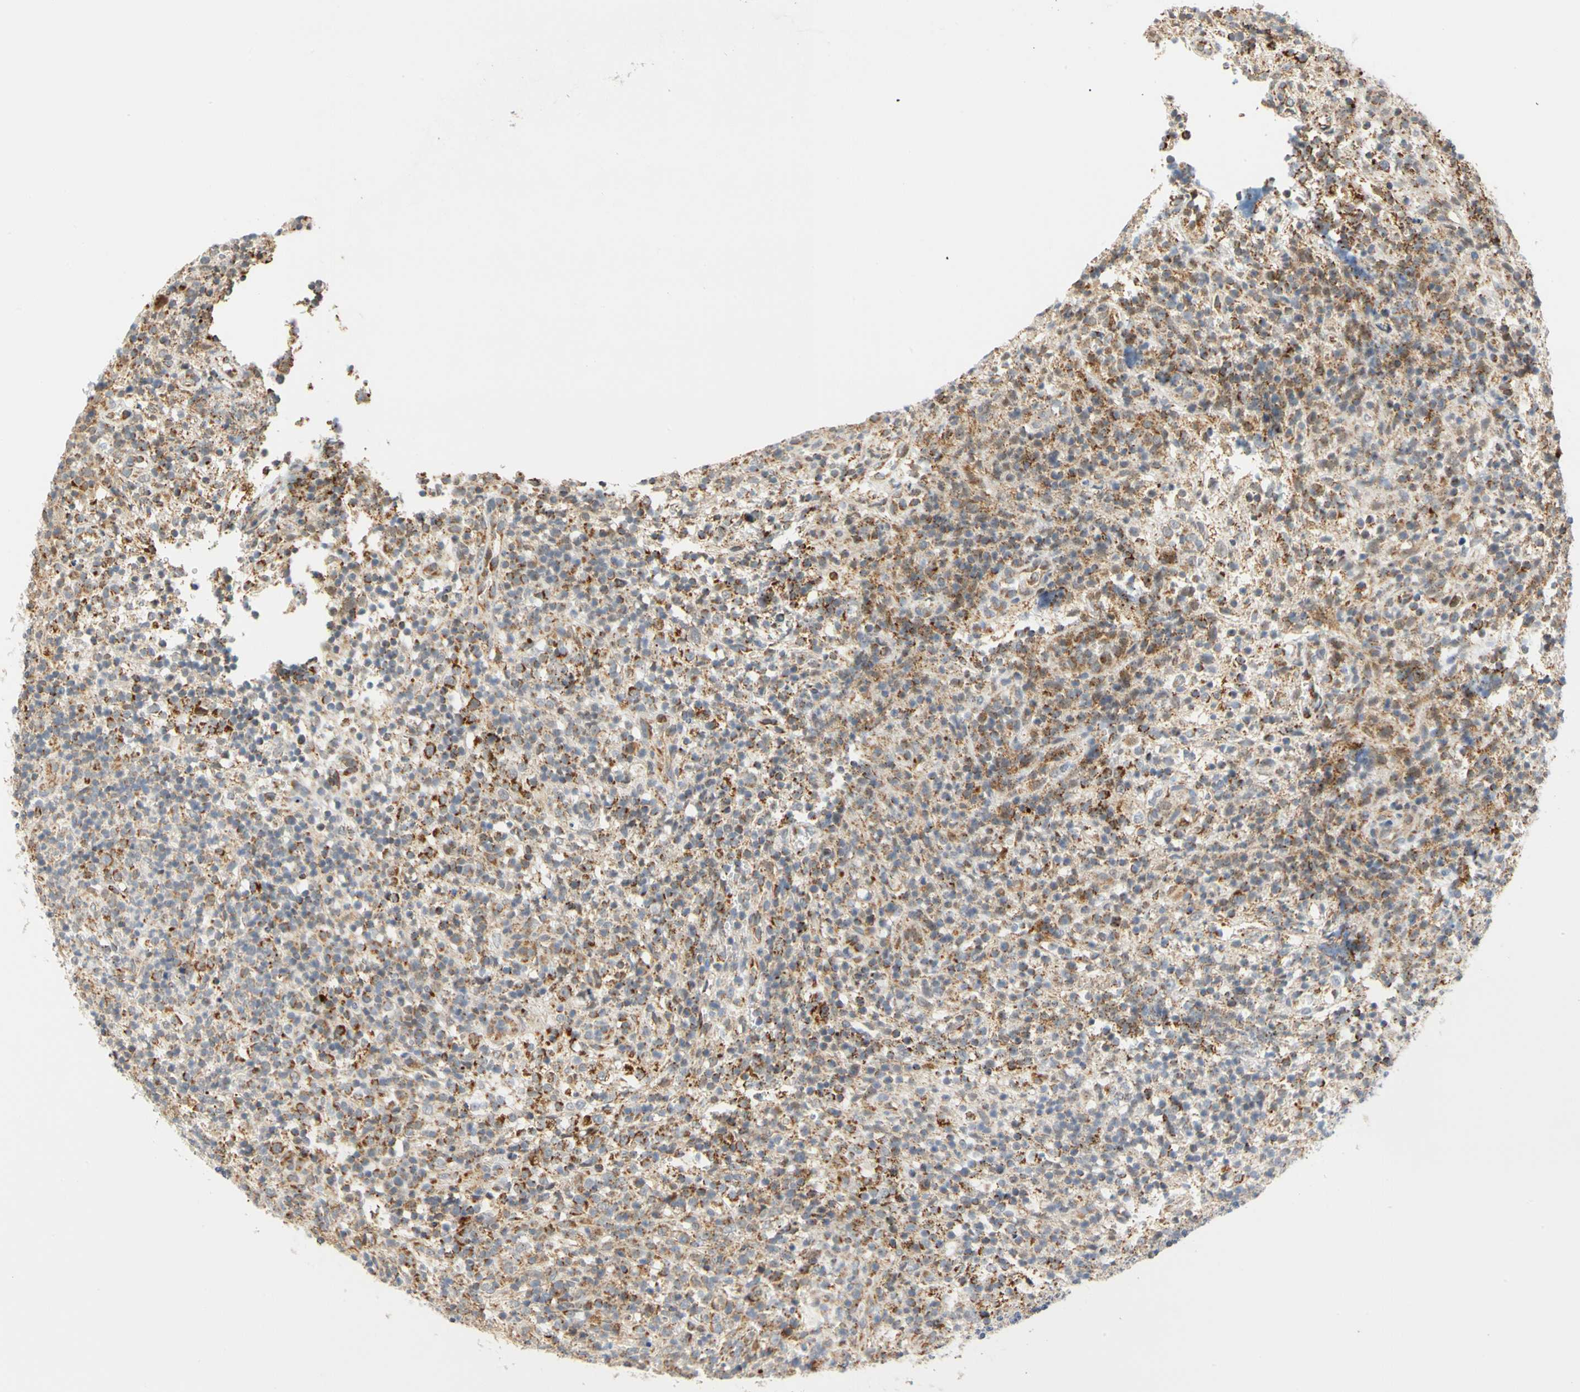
{"staining": {"intensity": "moderate", "quantity": ">75%", "location": "cytoplasmic/membranous"}, "tissue": "lymphoma", "cell_type": "Tumor cells", "image_type": "cancer", "snomed": [{"axis": "morphology", "description": "Malignant lymphoma, non-Hodgkin's type, High grade"}, {"axis": "topography", "description": "Lymph node"}], "caption": "This photomicrograph displays lymphoma stained with immunohistochemistry to label a protein in brown. The cytoplasmic/membranous of tumor cells show moderate positivity for the protein. Nuclei are counter-stained blue.", "gene": "SFXN3", "patient": {"sex": "female", "age": 76}}